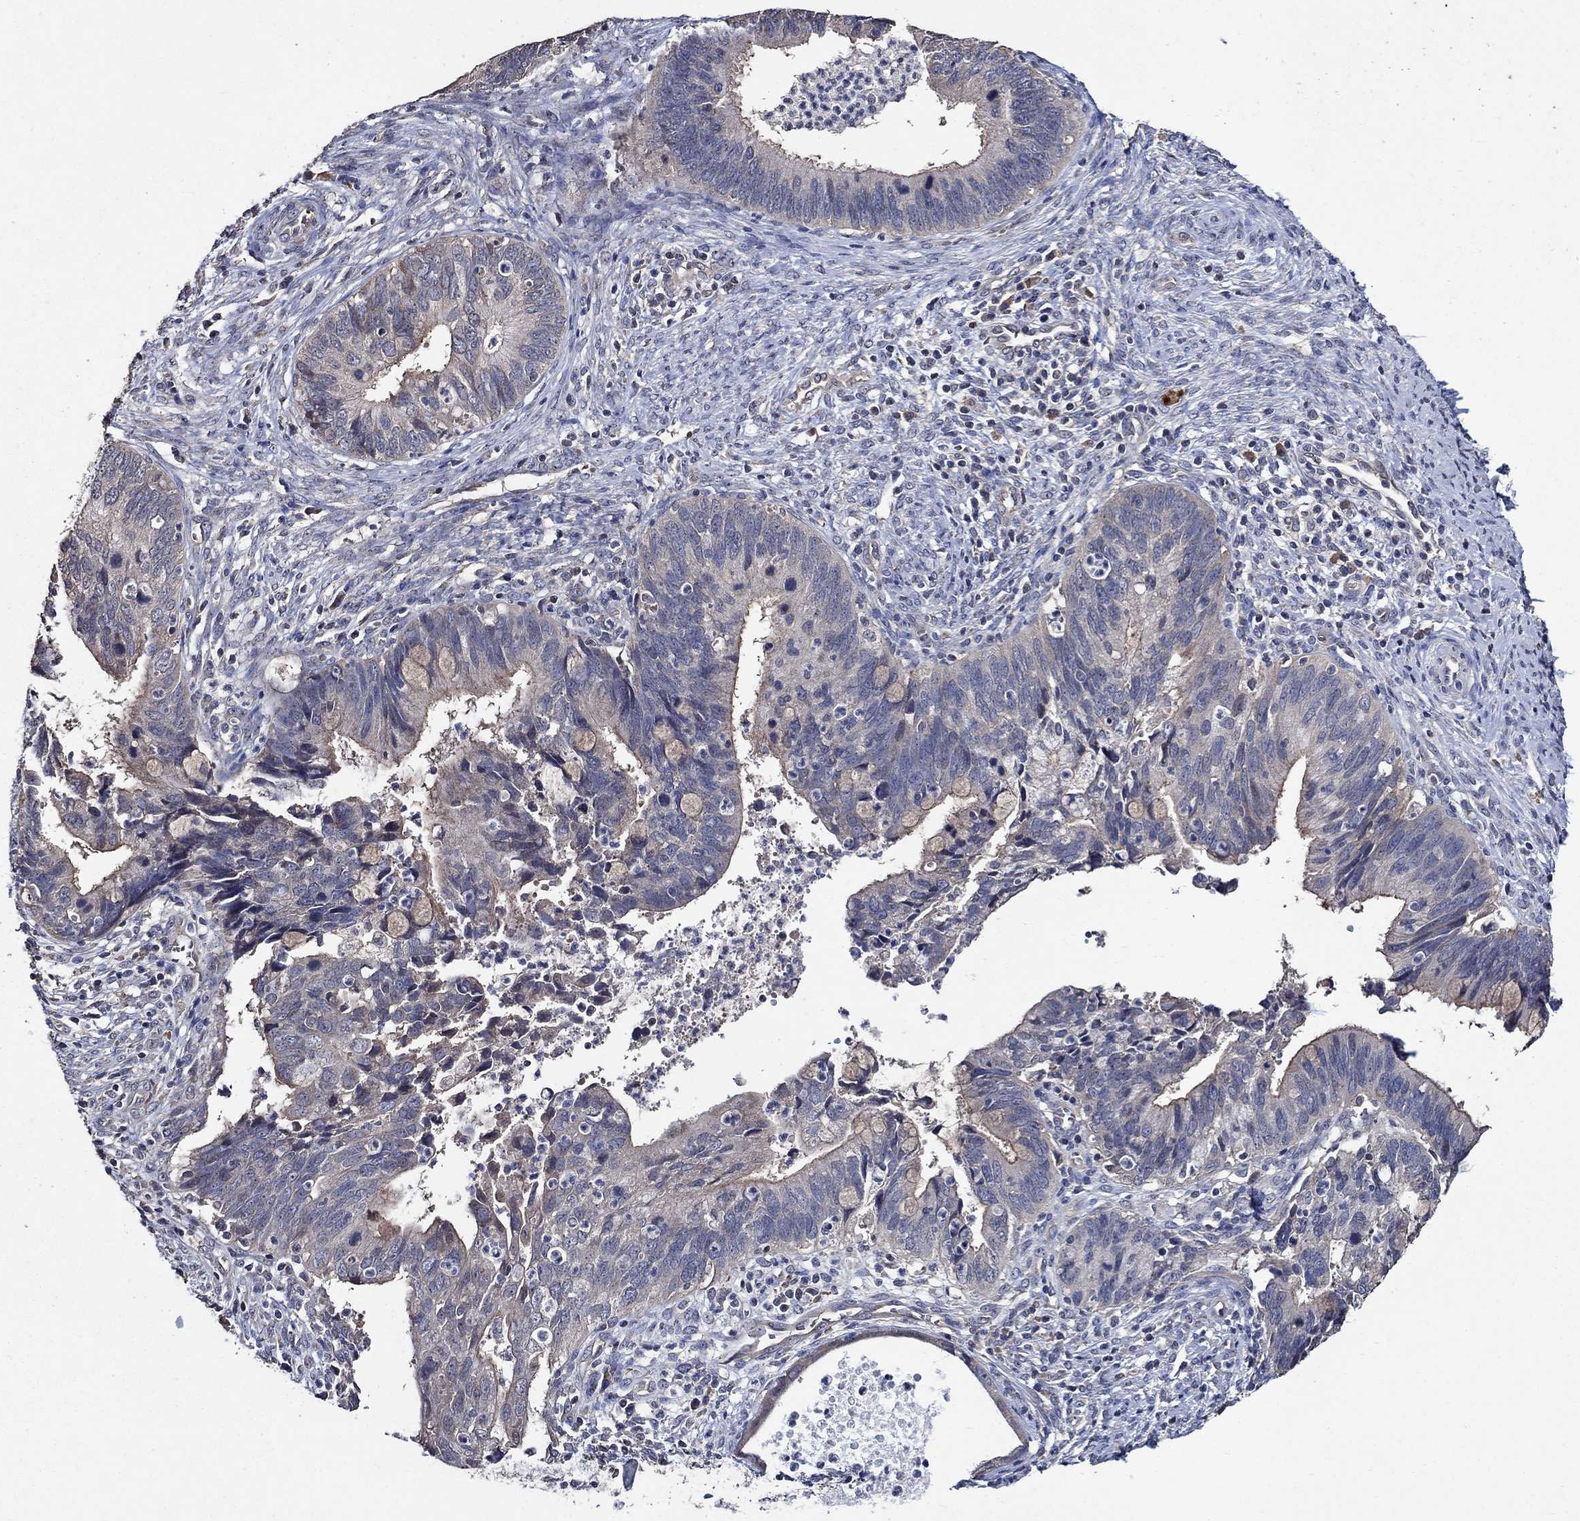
{"staining": {"intensity": "weak", "quantity": "<25%", "location": "cytoplasmic/membranous"}, "tissue": "cervical cancer", "cell_type": "Tumor cells", "image_type": "cancer", "snomed": [{"axis": "morphology", "description": "Adenocarcinoma, NOS"}, {"axis": "topography", "description": "Cervix"}], "caption": "Protein analysis of cervical cancer displays no significant positivity in tumor cells.", "gene": "HAP1", "patient": {"sex": "female", "age": 42}}